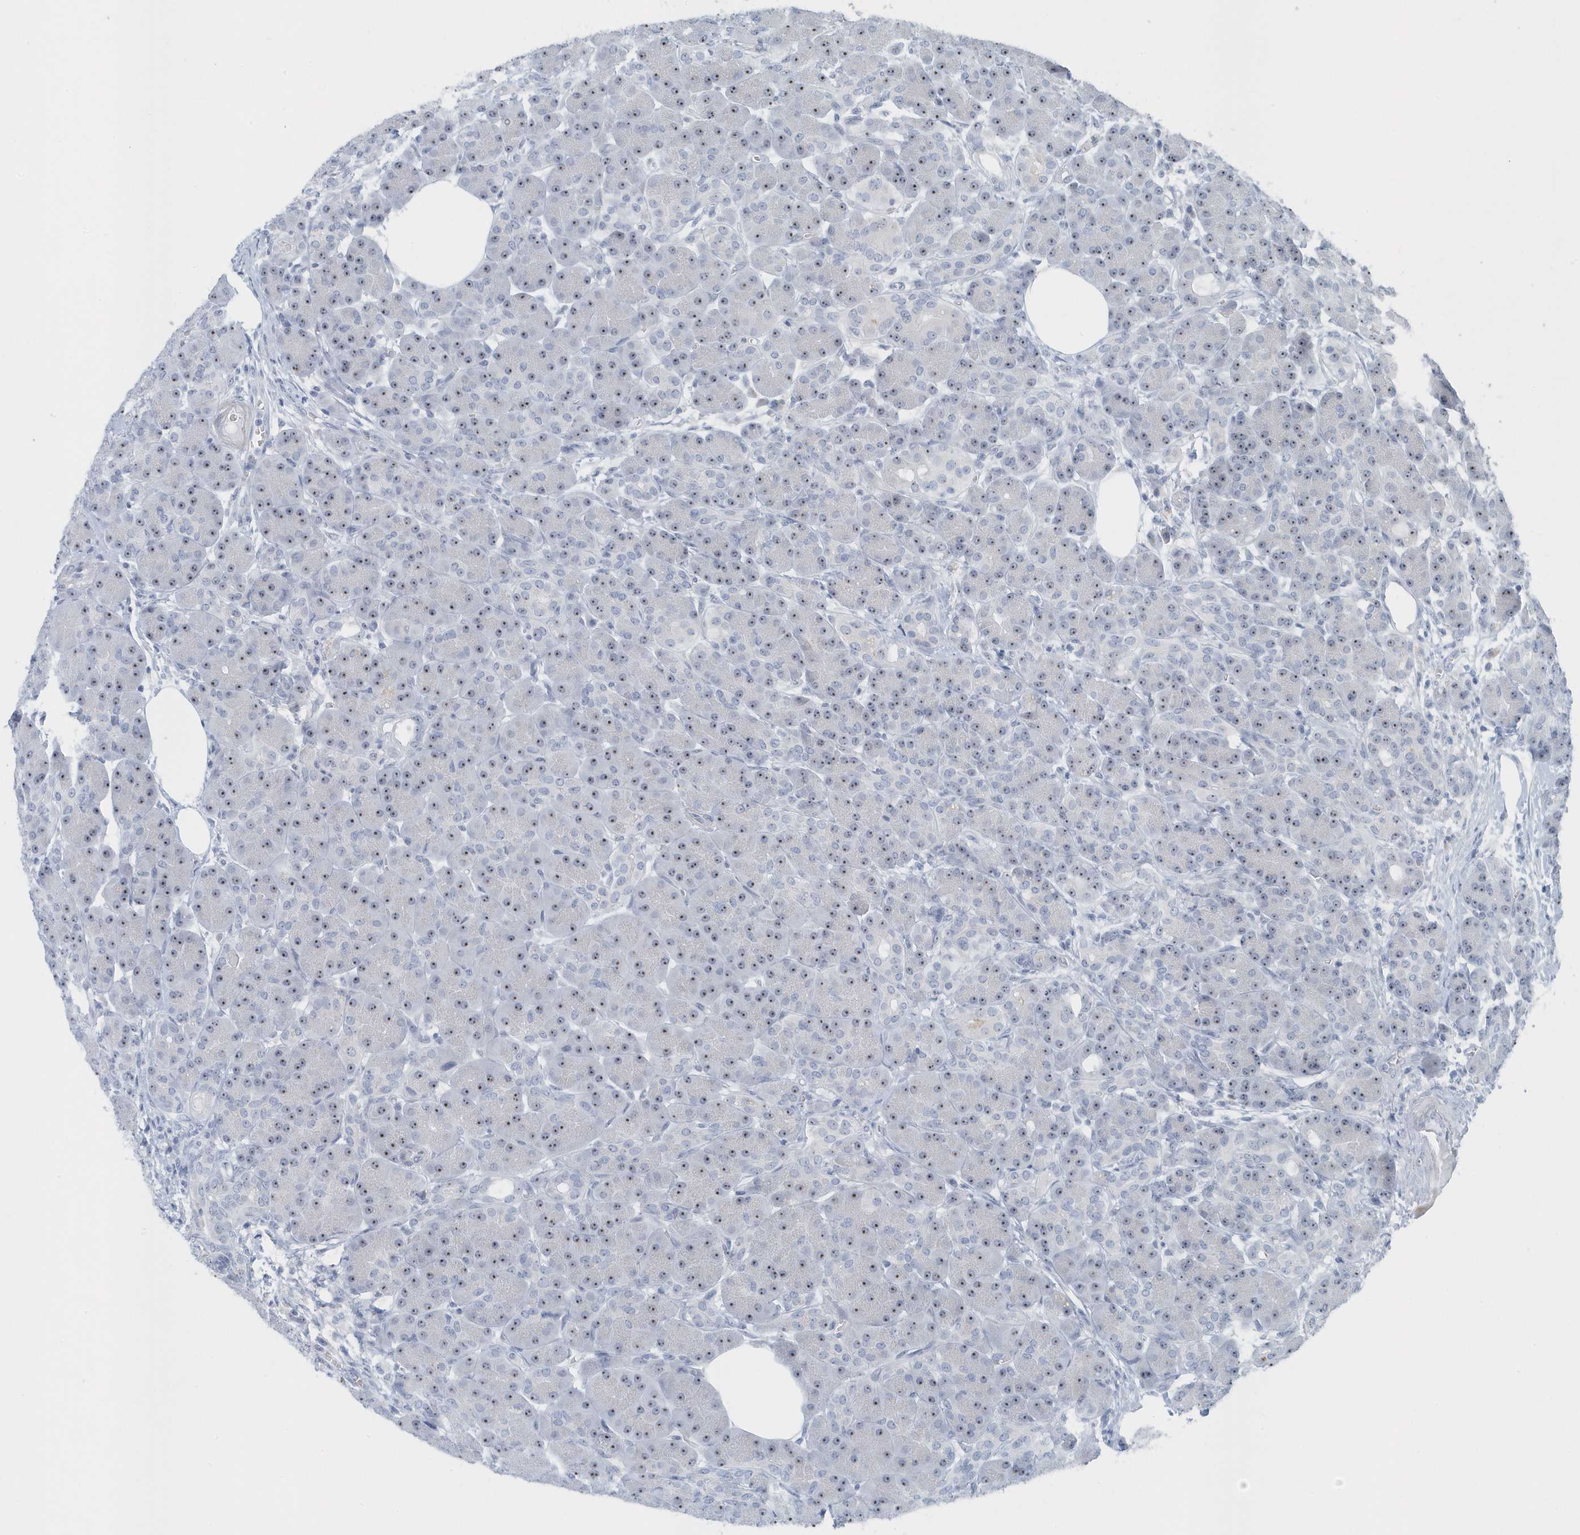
{"staining": {"intensity": "moderate", "quantity": ">75%", "location": "nuclear"}, "tissue": "pancreas", "cell_type": "Exocrine glandular cells", "image_type": "normal", "snomed": [{"axis": "morphology", "description": "Normal tissue, NOS"}, {"axis": "topography", "description": "Pancreas"}], "caption": "Exocrine glandular cells display medium levels of moderate nuclear staining in approximately >75% of cells in unremarkable human pancreas.", "gene": "RPF2", "patient": {"sex": "male", "age": 63}}